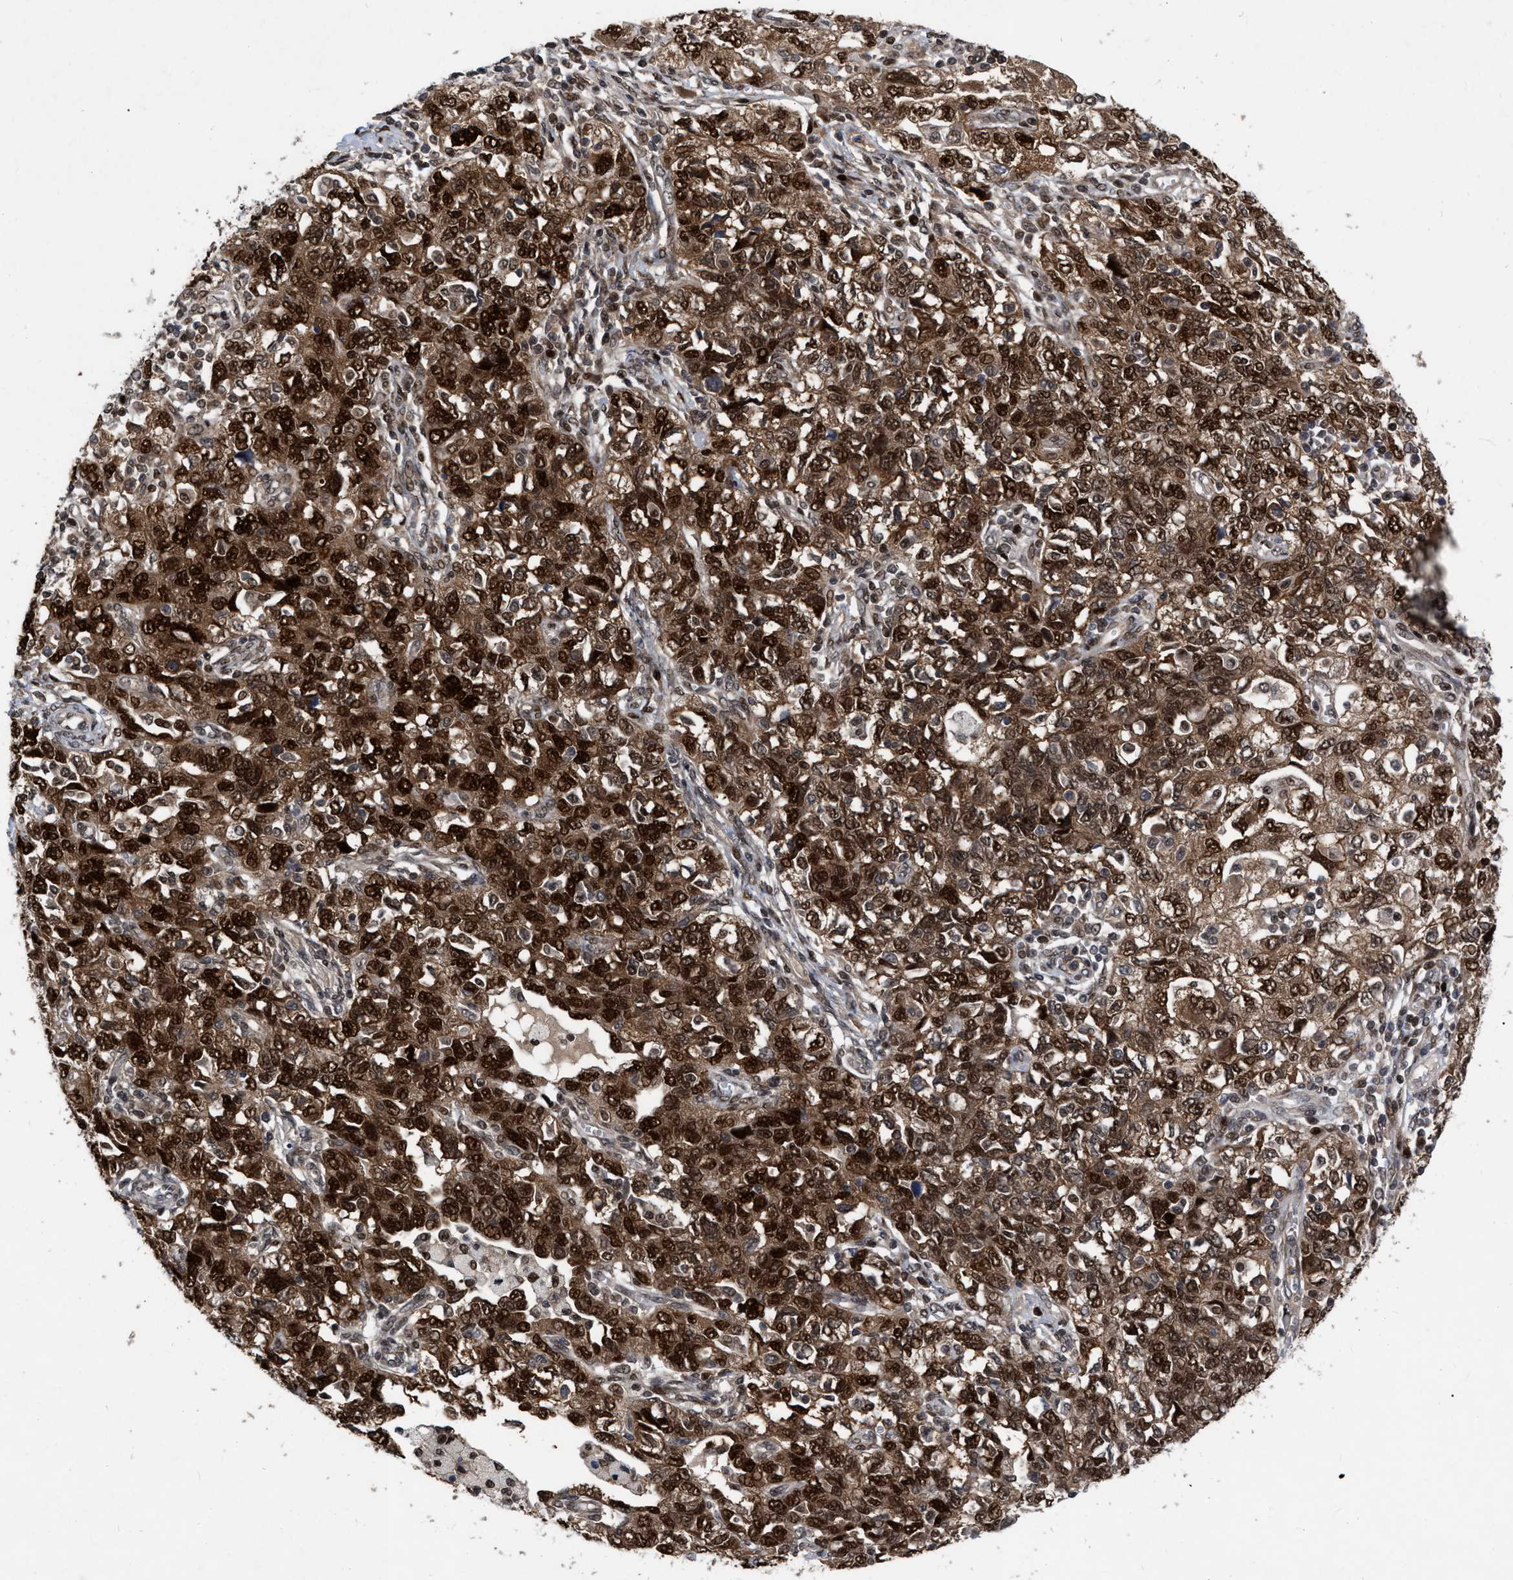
{"staining": {"intensity": "strong", "quantity": ">75%", "location": "cytoplasmic/membranous,nuclear"}, "tissue": "ovarian cancer", "cell_type": "Tumor cells", "image_type": "cancer", "snomed": [{"axis": "morphology", "description": "Carcinoma, NOS"}, {"axis": "morphology", "description": "Cystadenocarcinoma, serous, NOS"}, {"axis": "topography", "description": "Ovary"}], "caption": "This micrograph demonstrates immunohistochemistry (IHC) staining of human ovarian cancer, with high strong cytoplasmic/membranous and nuclear expression in approximately >75% of tumor cells.", "gene": "MDM4", "patient": {"sex": "female", "age": 69}}